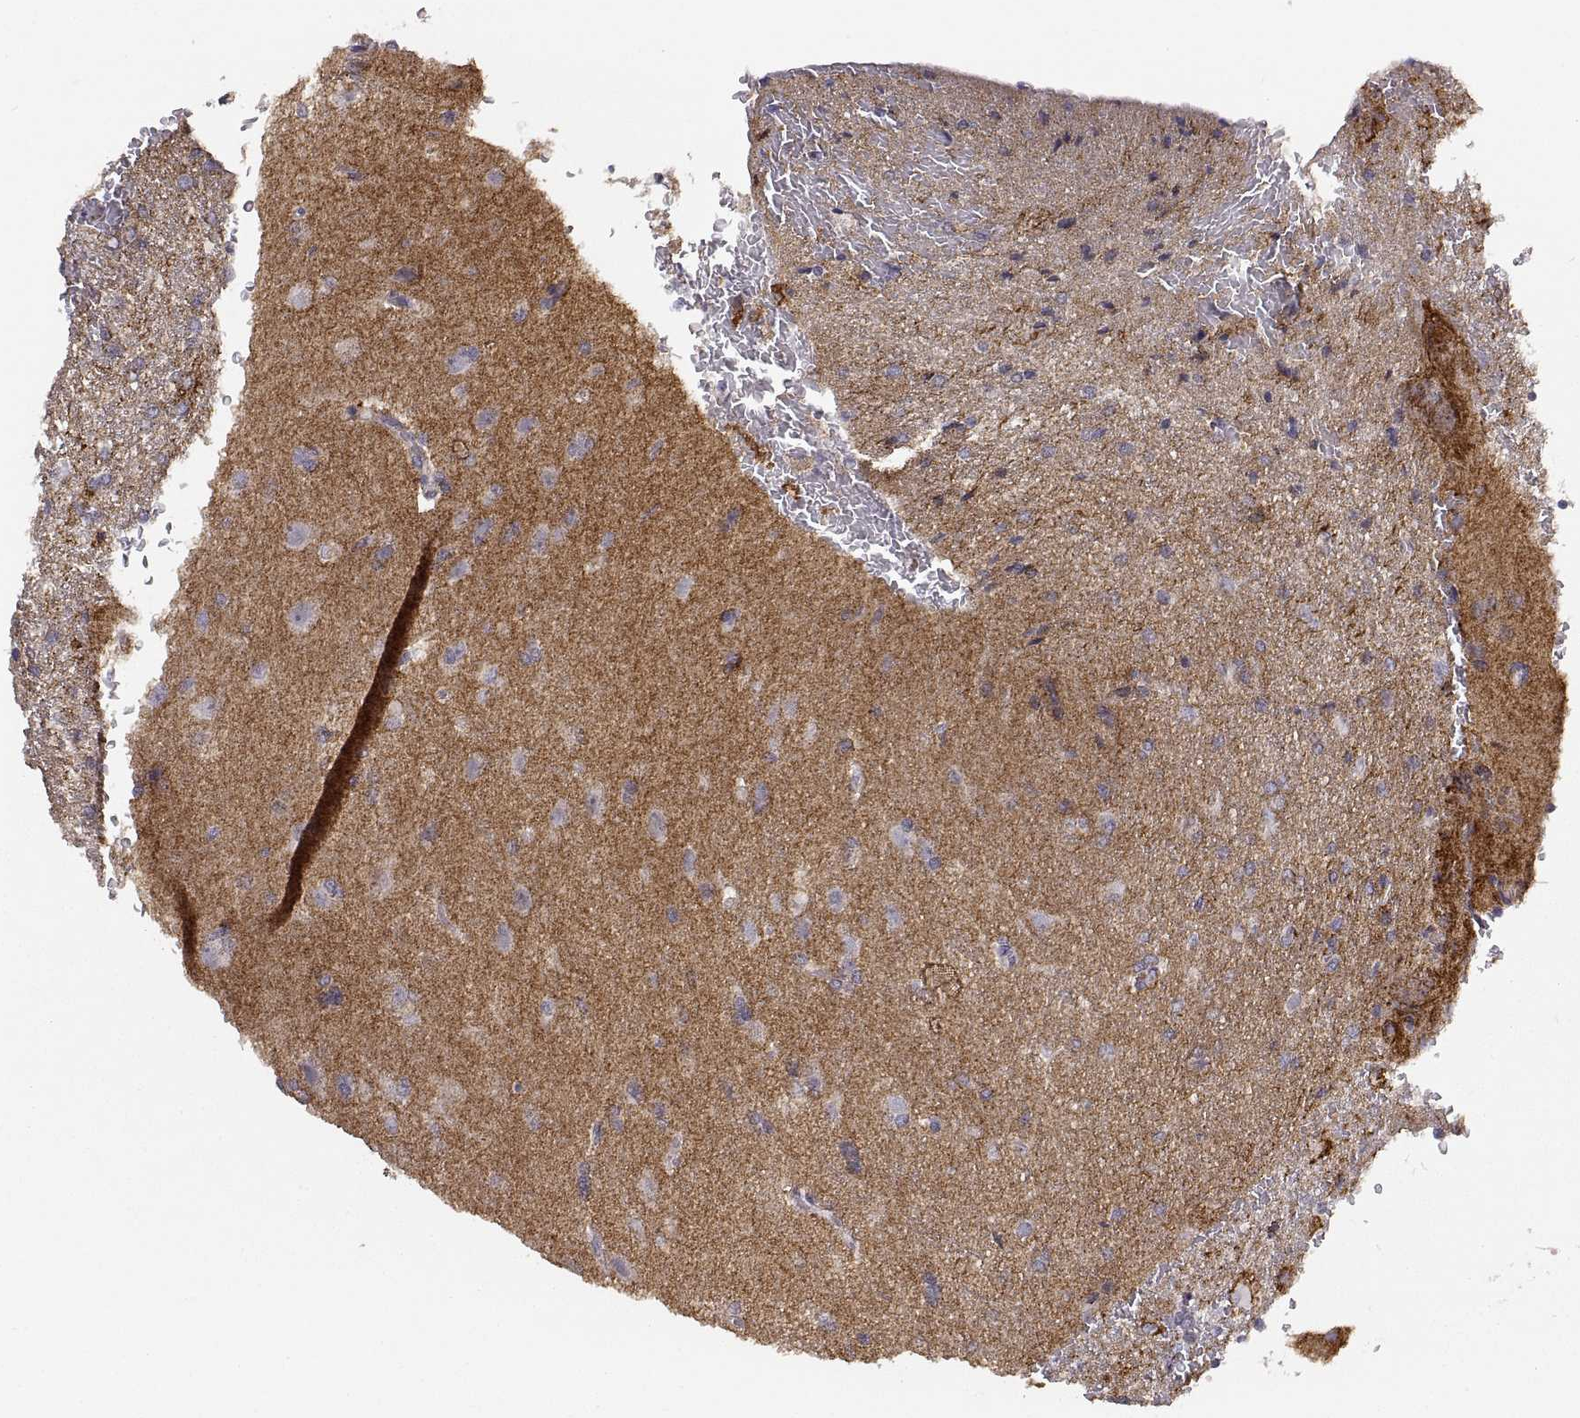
{"staining": {"intensity": "negative", "quantity": "none", "location": "none"}, "tissue": "glioma", "cell_type": "Tumor cells", "image_type": "cancer", "snomed": [{"axis": "morphology", "description": "Glioma, malignant, High grade"}, {"axis": "topography", "description": "Brain"}], "caption": "IHC of glioma demonstrates no staining in tumor cells.", "gene": "CDH2", "patient": {"sex": "male", "age": 68}}